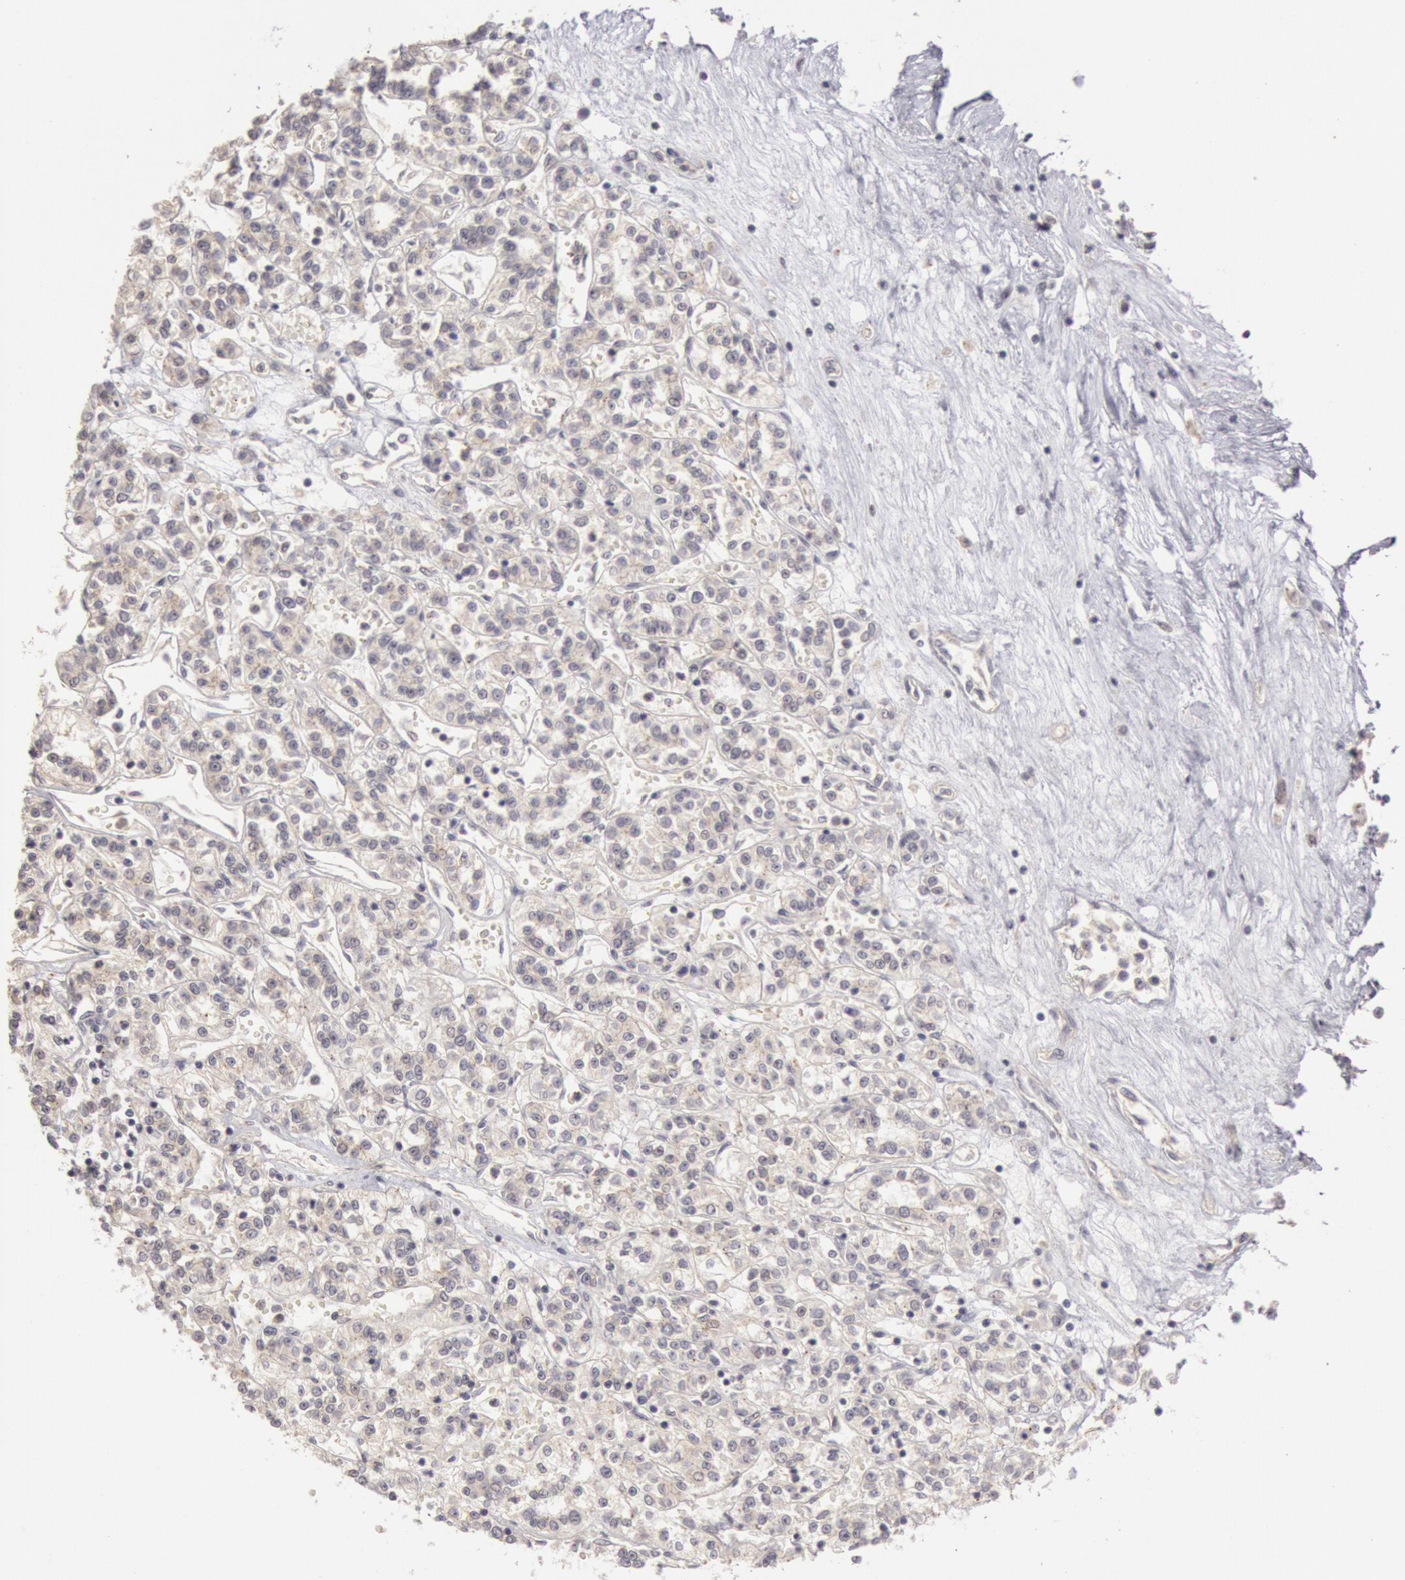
{"staining": {"intensity": "negative", "quantity": "none", "location": "none"}, "tissue": "renal cancer", "cell_type": "Tumor cells", "image_type": "cancer", "snomed": [{"axis": "morphology", "description": "Adenocarcinoma, NOS"}, {"axis": "topography", "description": "Kidney"}], "caption": "This is an IHC histopathology image of human renal adenocarcinoma. There is no positivity in tumor cells.", "gene": "RIMBP3C", "patient": {"sex": "female", "age": 76}}